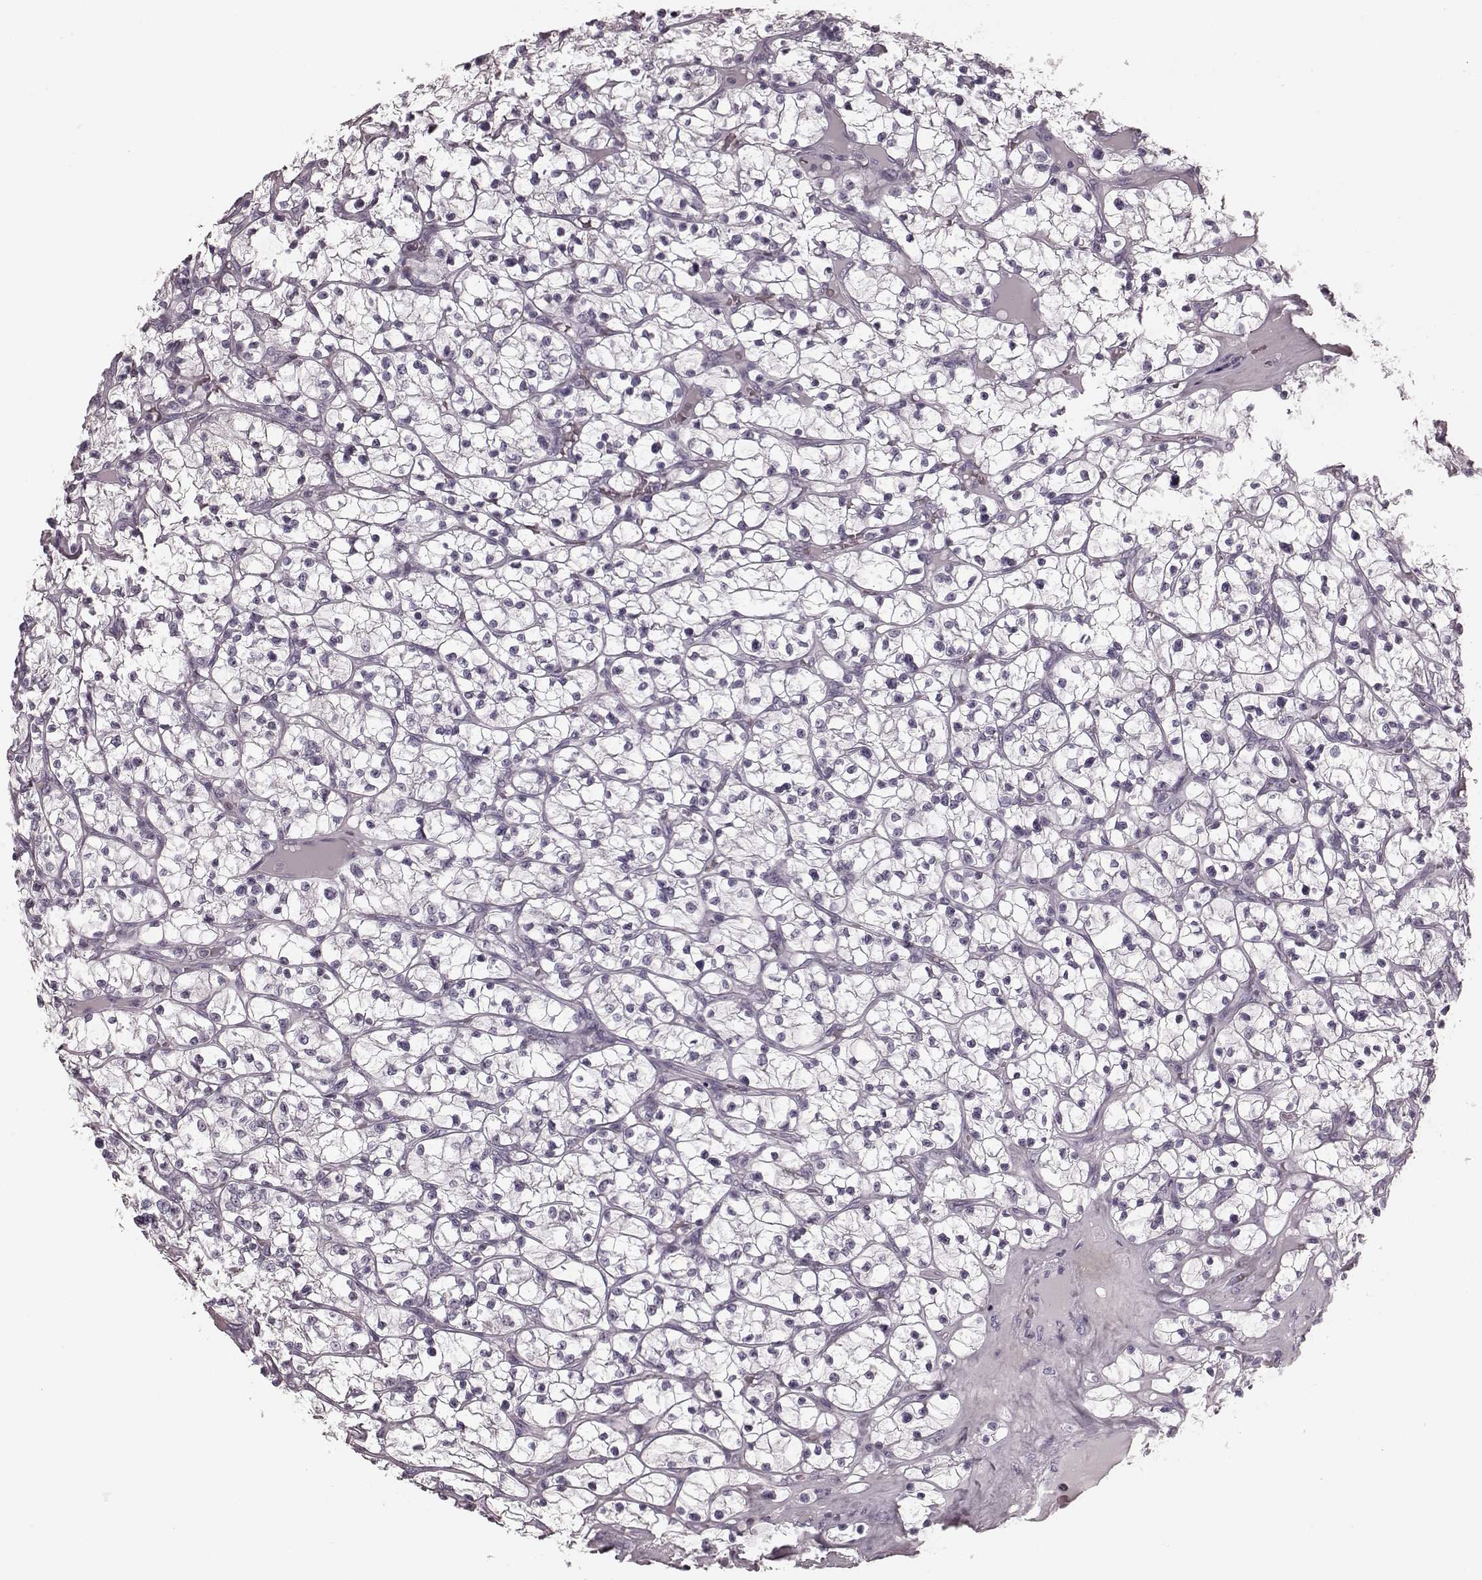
{"staining": {"intensity": "negative", "quantity": "none", "location": "none"}, "tissue": "renal cancer", "cell_type": "Tumor cells", "image_type": "cancer", "snomed": [{"axis": "morphology", "description": "Adenocarcinoma, NOS"}, {"axis": "topography", "description": "Kidney"}], "caption": "An image of human adenocarcinoma (renal) is negative for staining in tumor cells. (Brightfield microscopy of DAB (3,3'-diaminobenzidine) immunohistochemistry (IHC) at high magnification).", "gene": "TRPM1", "patient": {"sex": "female", "age": 64}}